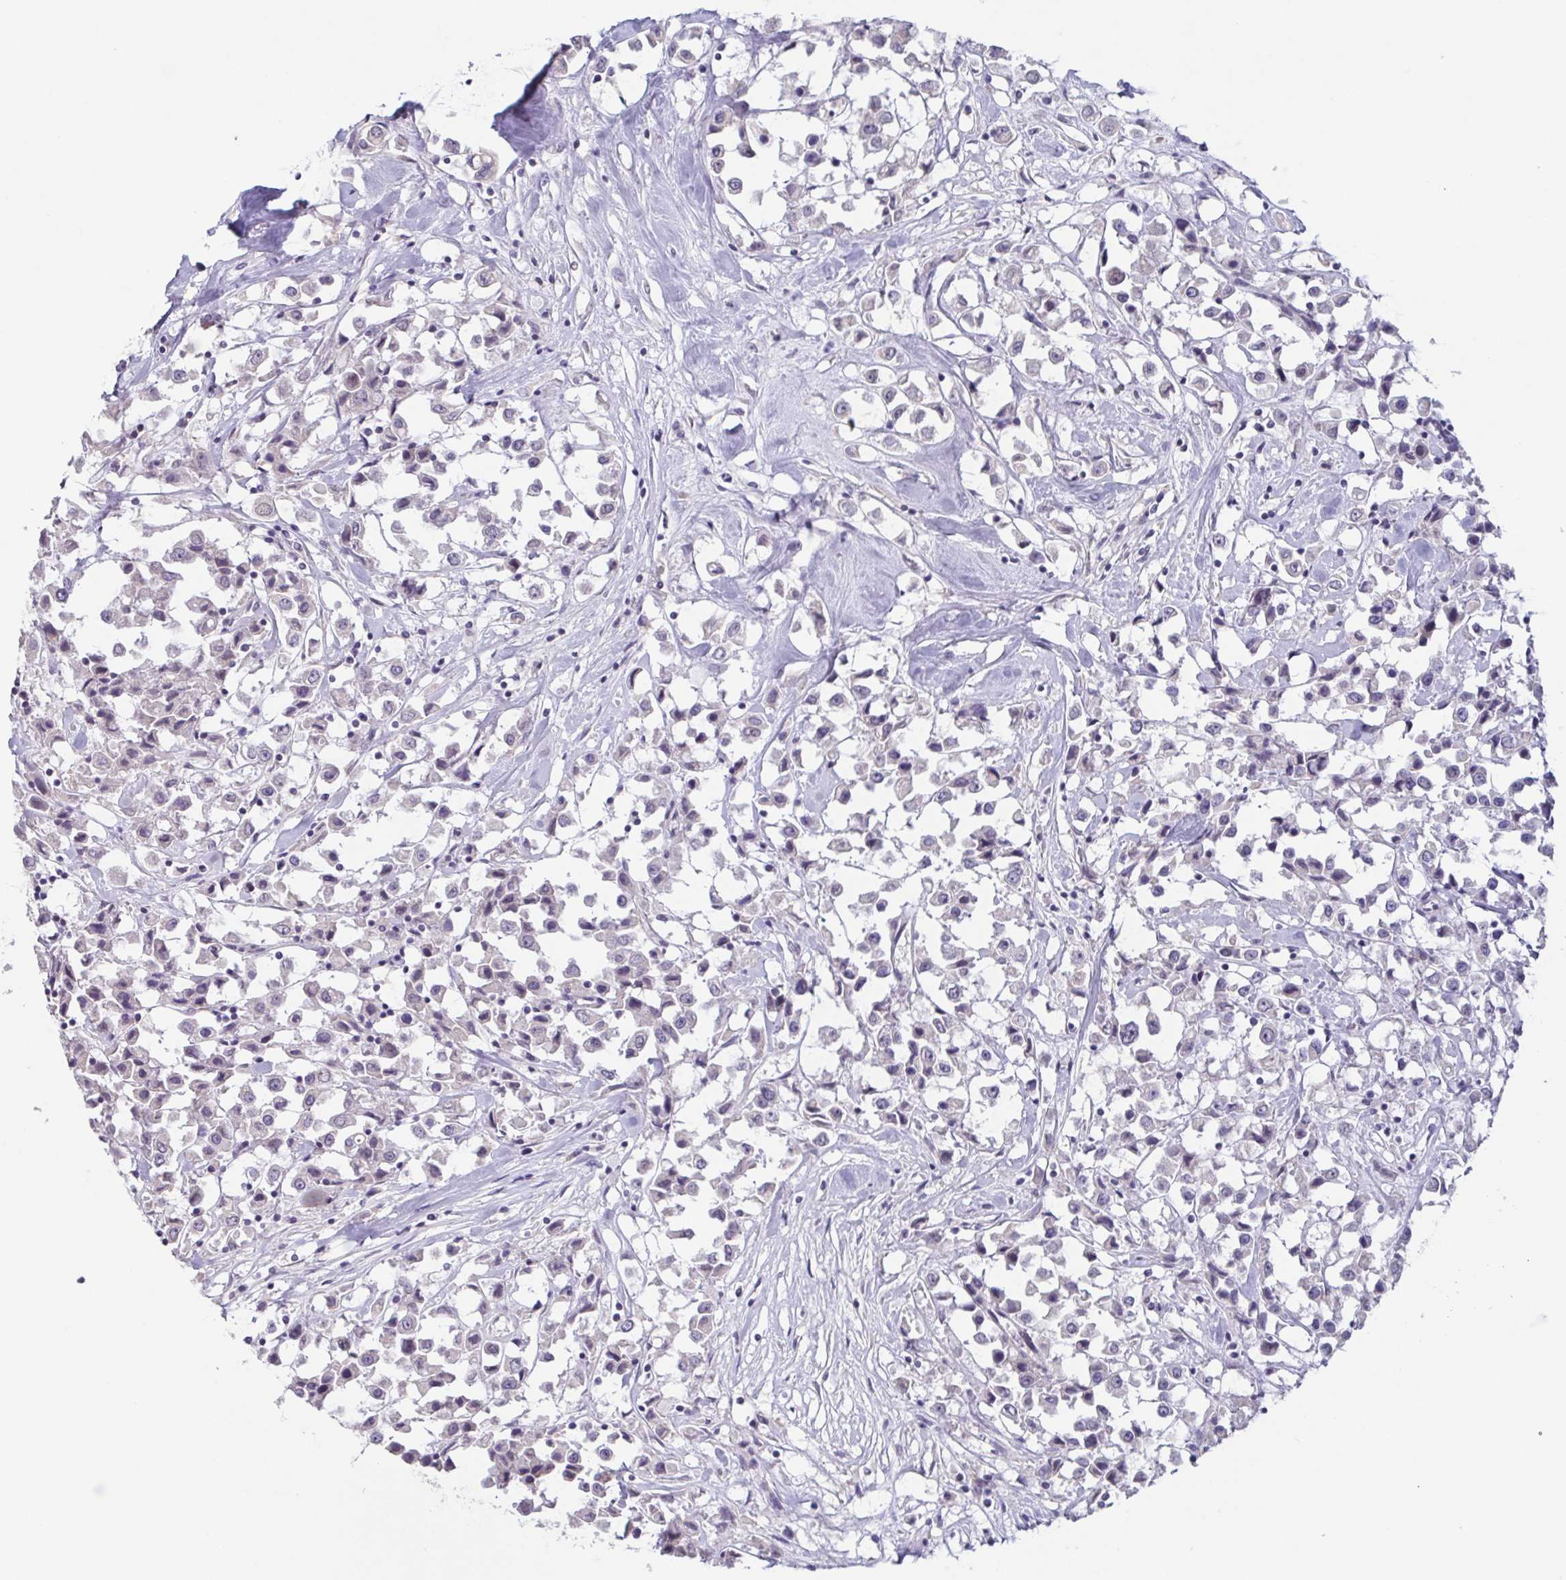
{"staining": {"intensity": "negative", "quantity": "none", "location": "none"}, "tissue": "breast cancer", "cell_type": "Tumor cells", "image_type": "cancer", "snomed": [{"axis": "morphology", "description": "Duct carcinoma"}, {"axis": "topography", "description": "Breast"}], "caption": "The image exhibits no staining of tumor cells in breast cancer (invasive ductal carcinoma). (IHC, brightfield microscopy, high magnification).", "gene": "GHRL", "patient": {"sex": "female", "age": 61}}